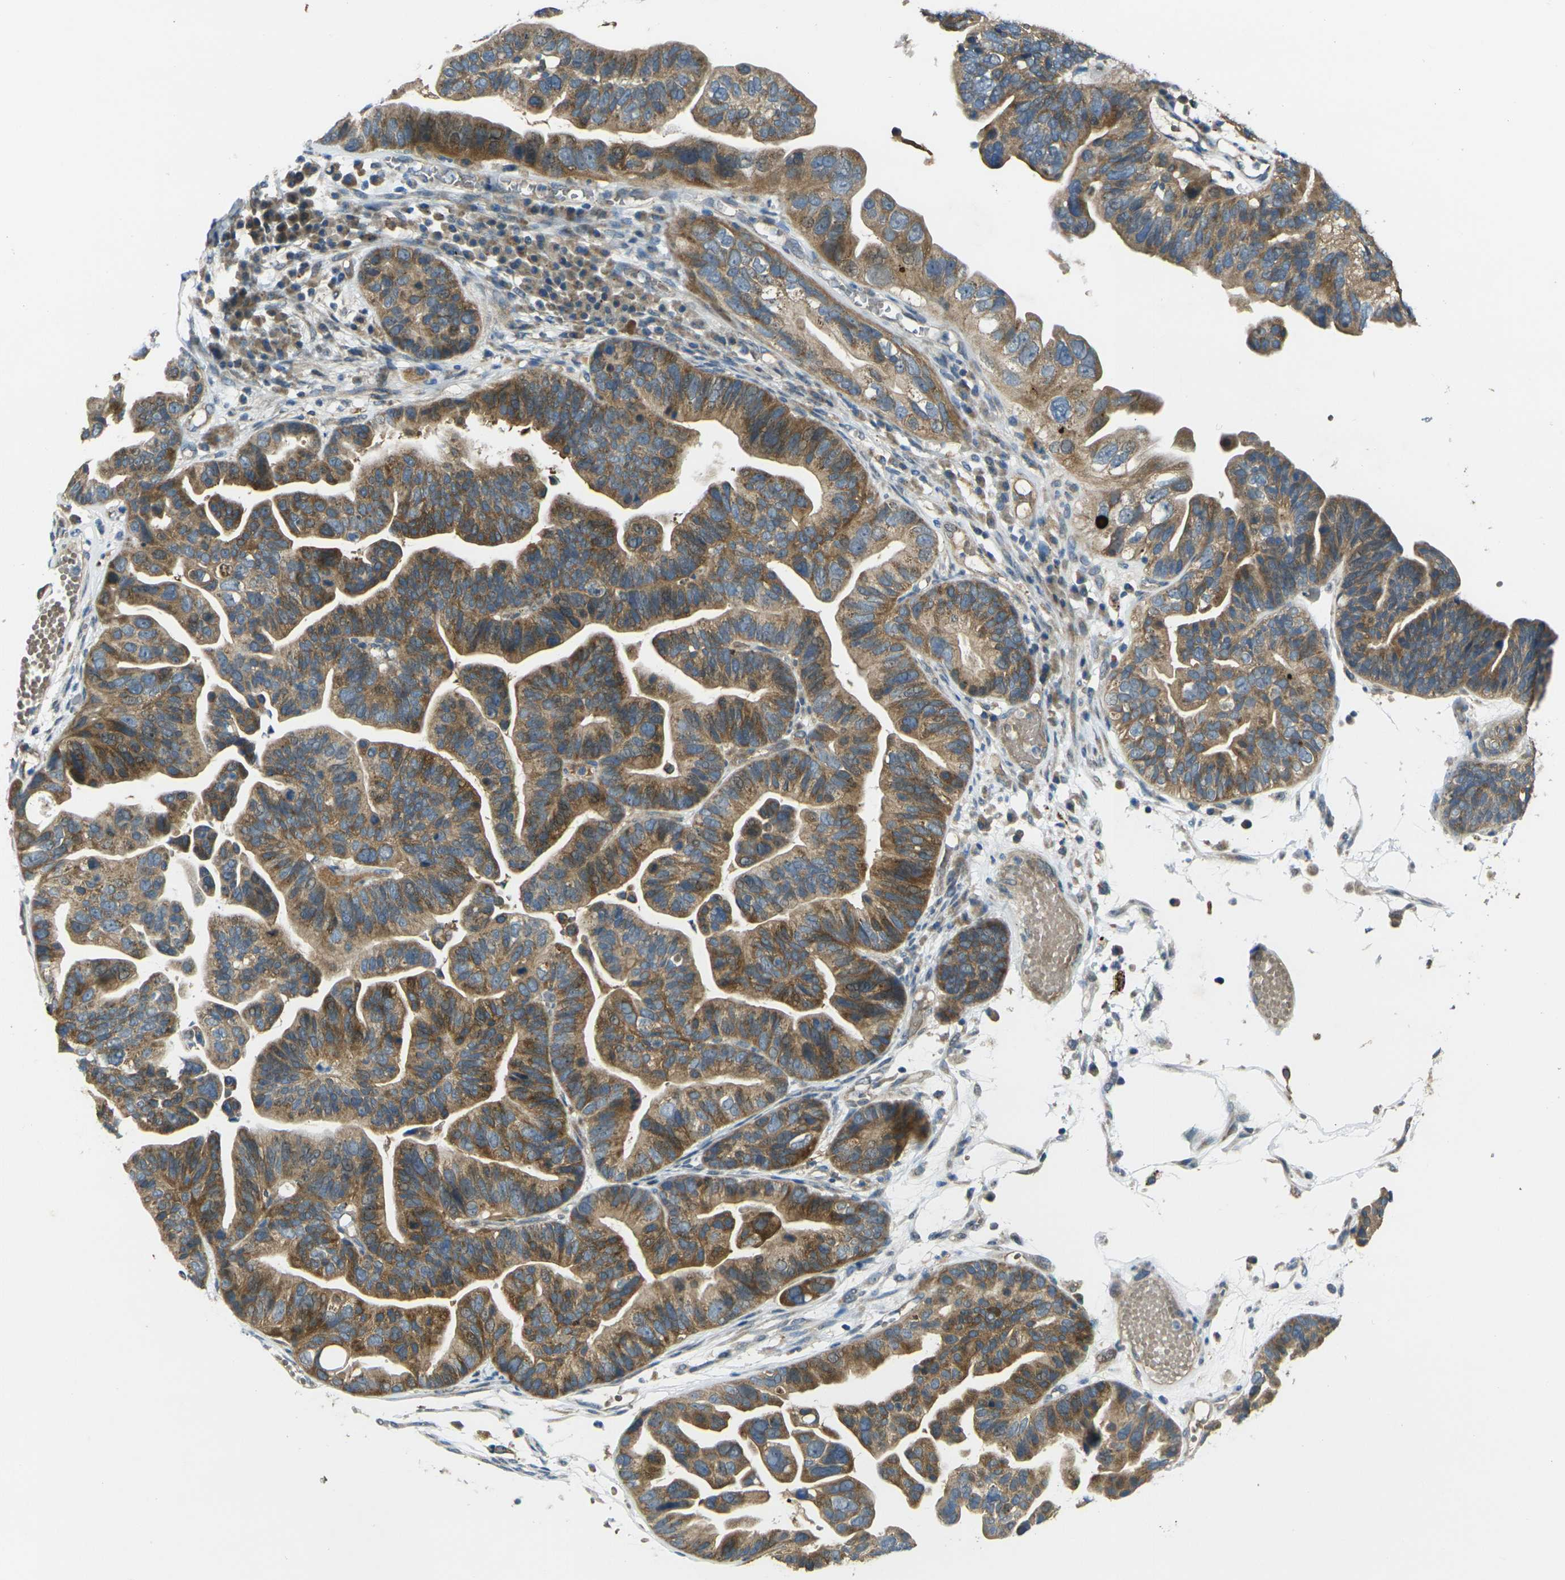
{"staining": {"intensity": "moderate", "quantity": ">75%", "location": "cytoplasmic/membranous"}, "tissue": "ovarian cancer", "cell_type": "Tumor cells", "image_type": "cancer", "snomed": [{"axis": "morphology", "description": "Cystadenocarcinoma, serous, NOS"}, {"axis": "topography", "description": "Ovary"}], "caption": "DAB immunohistochemical staining of ovarian cancer (serous cystadenocarcinoma) exhibits moderate cytoplasmic/membranous protein expression in about >75% of tumor cells.", "gene": "GNA12", "patient": {"sex": "female", "age": 56}}